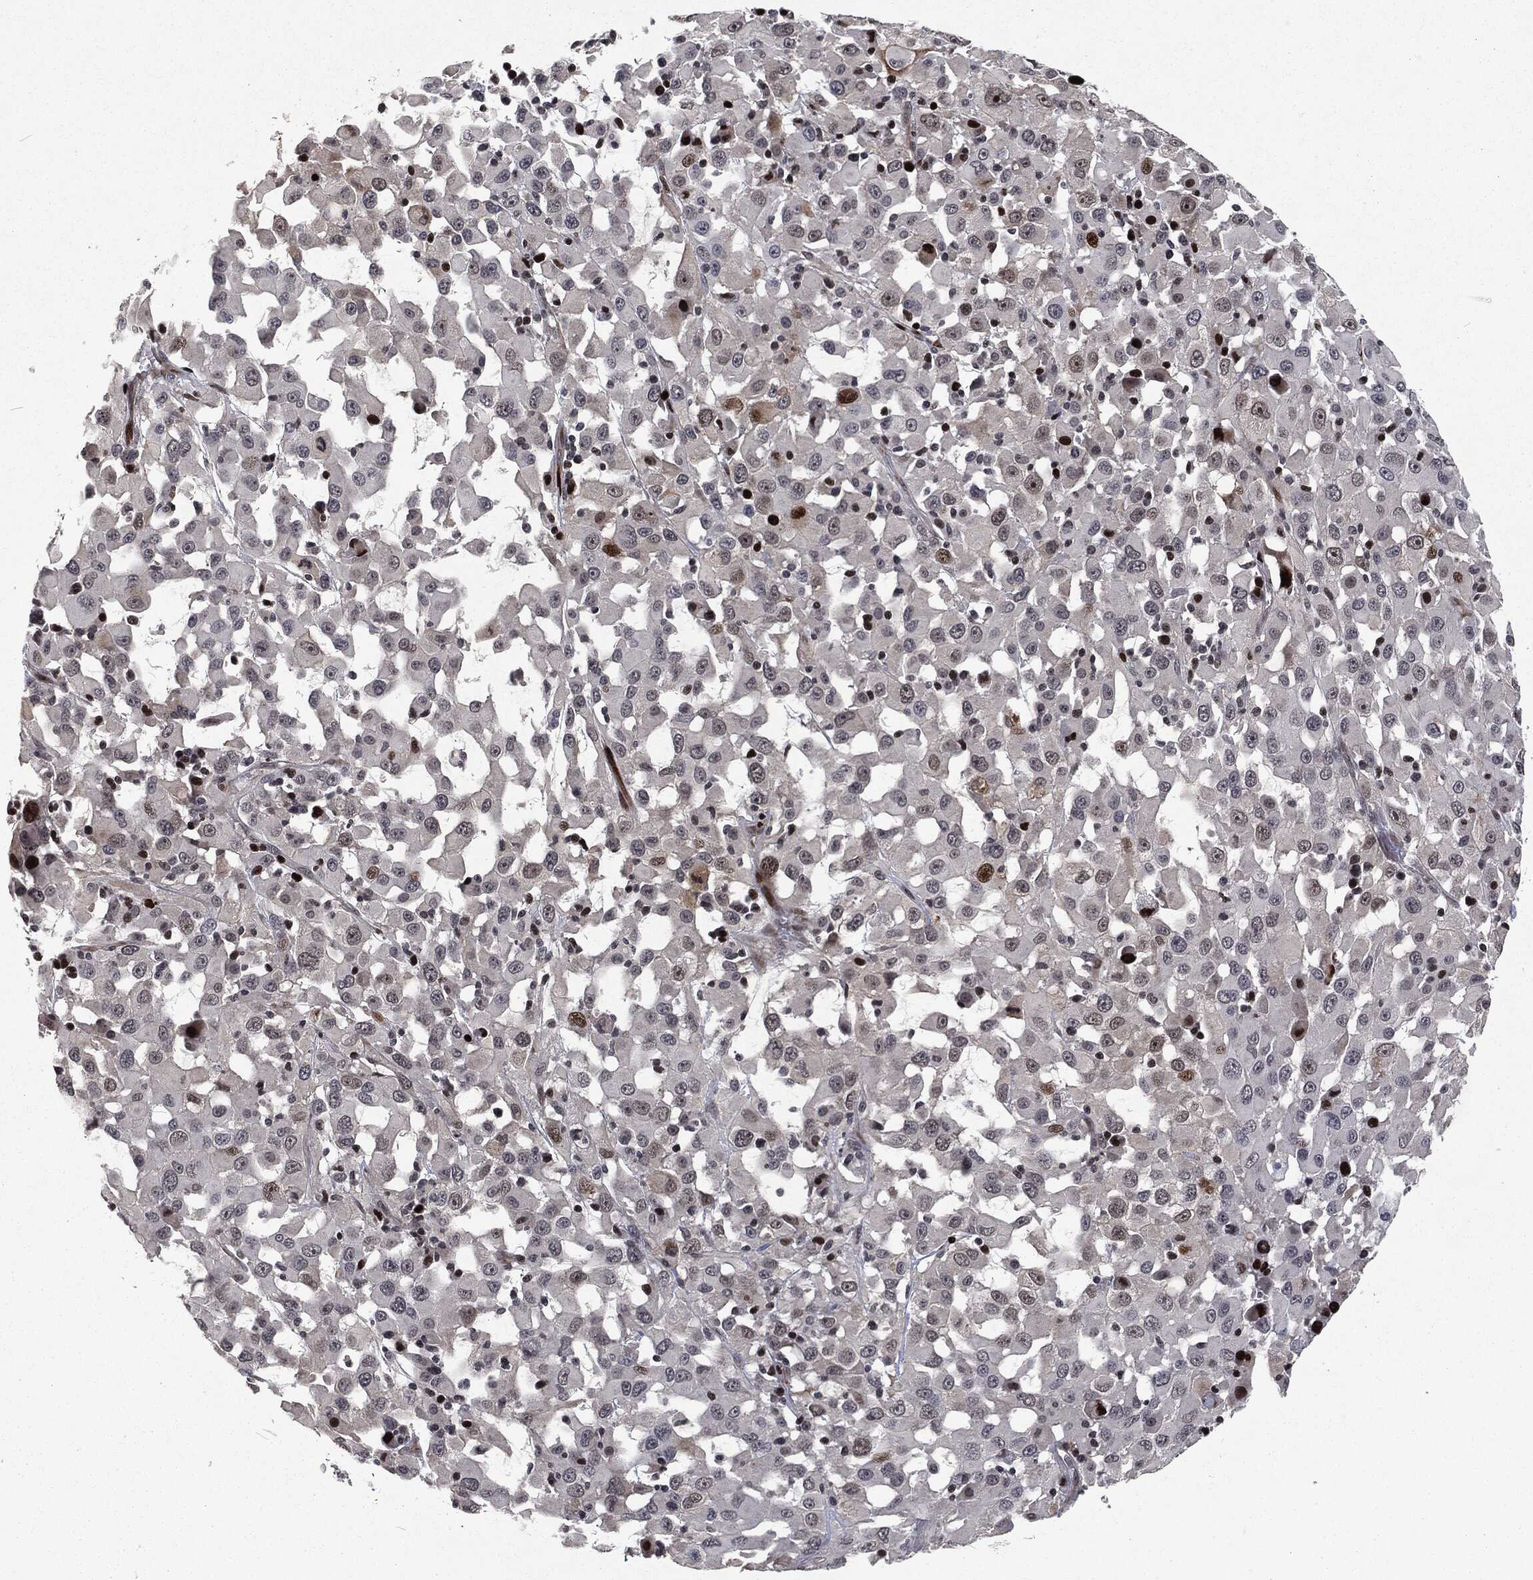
{"staining": {"intensity": "strong", "quantity": "<25%", "location": "nuclear"}, "tissue": "melanoma", "cell_type": "Tumor cells", "image_type": "cancer", "snomed": [{"axis": "morphology", "description": "Malignant melanoma, Metastatic site"}, {"axis": "topography", "description": "Lymph node"}], "caption": "Melanoma tissue demonstrates strong nuclear staining in about <25% of tumor cells, visualized by immunohistochemistry.", "gene": "EGFR", "patient": {"sex": "male", "age": 50}}